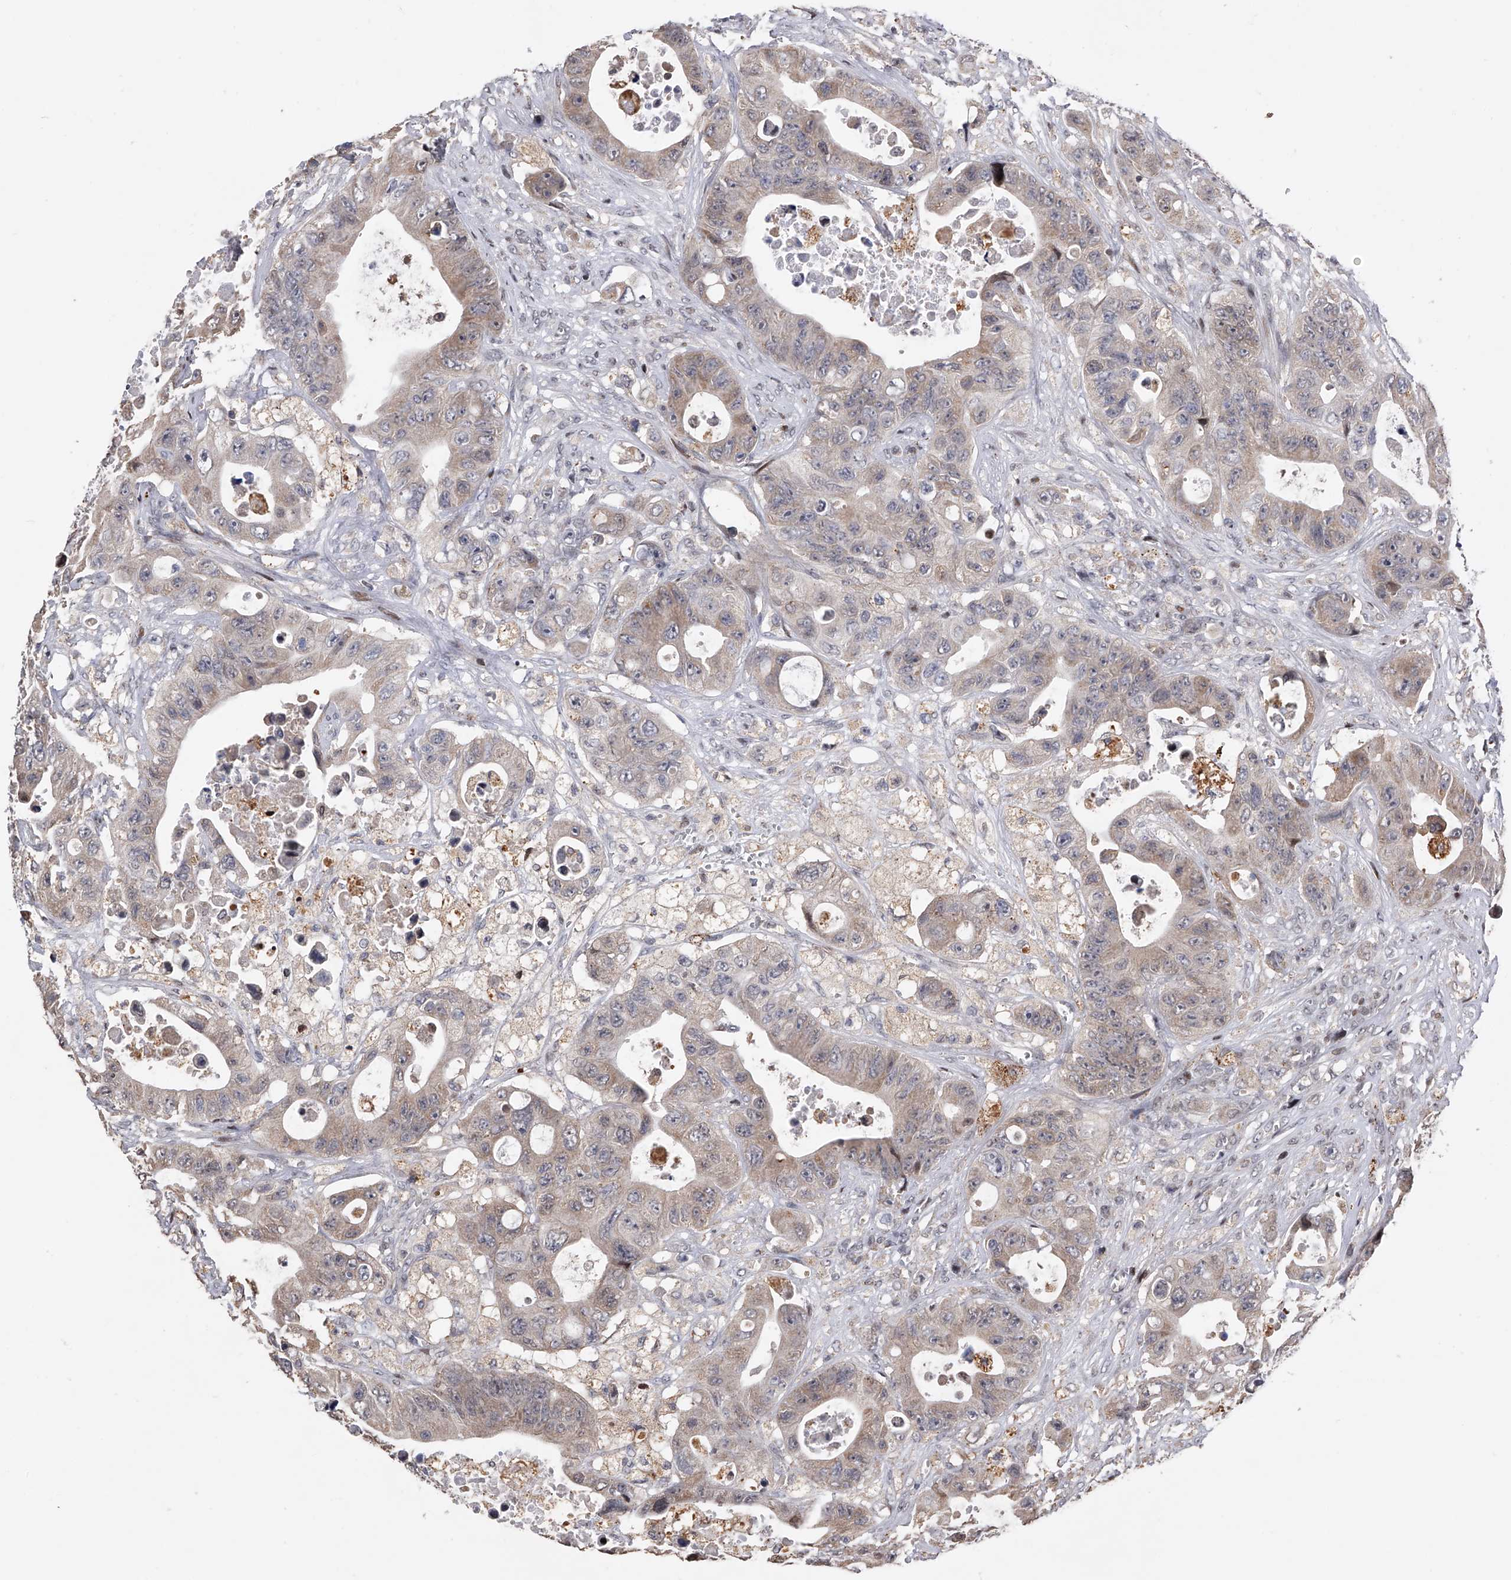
{"staining": {"intensity": "weak", "quantity": "<25%", "location": "cytoplasmic/membranous"}, "tissue": "colorectal cancer", "cell_type": "Tumor cells", "image_type": "cancer", "snomed": [{"axis": "morphology", "description": "Adenocarcinoma, NOS"}, {"axis": "topography", "description": "Colon"}], "caption": "IHC photomicrograph of human colorectal cancer (adenocarcinoma) stained for a protein (brown), which demonstrates no staining in tumor cells.", "gene": "RWDD2A", "patient": {"sex": "female", "age": 46}}